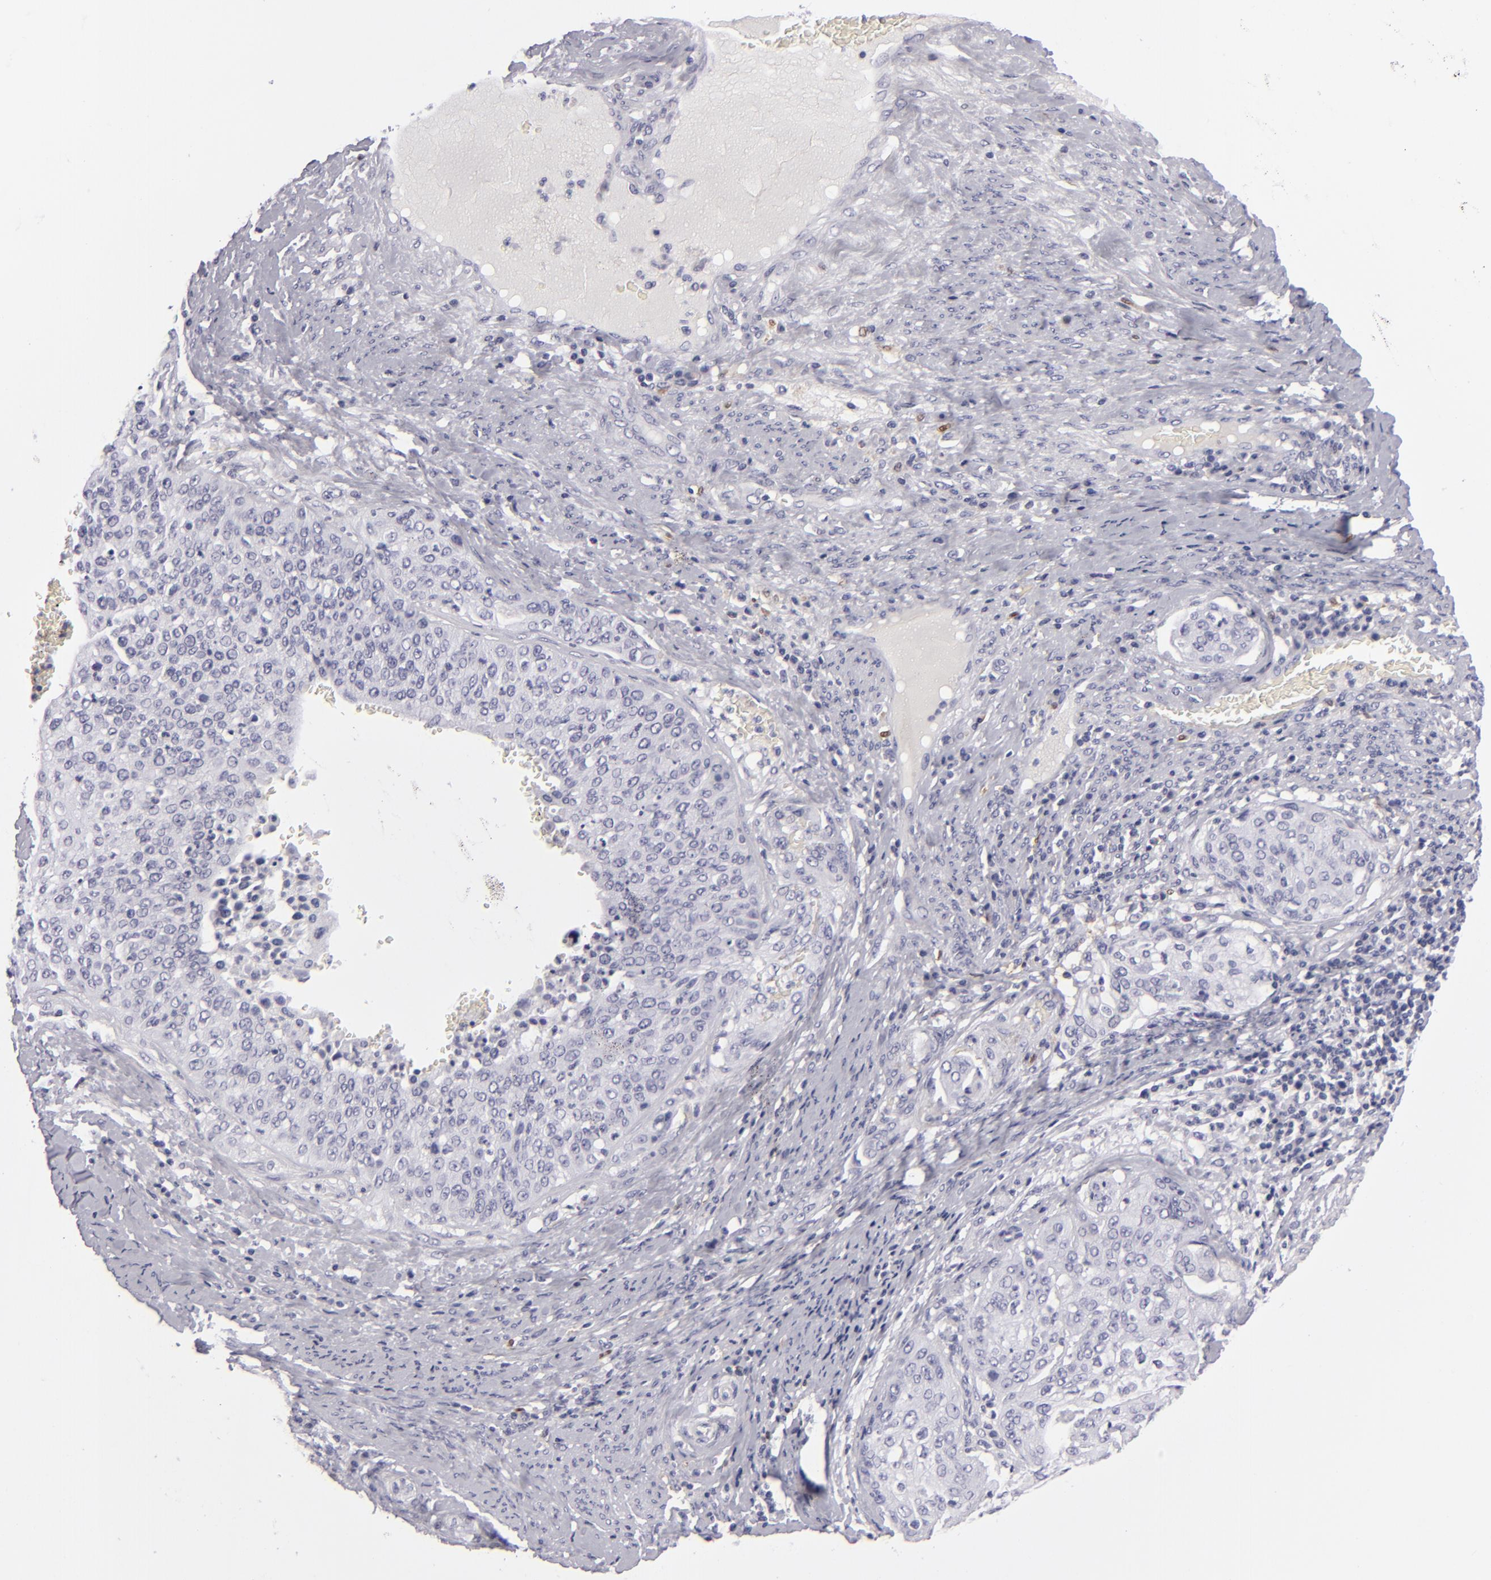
{"staining": {"intensity": "negative", "quantity": "none", "location": "none"}, "tissue": "cervical cancer", "cell_type": "Tumor cells", "image_type": "cancer", "snomed": [{"axis": "morphology", "description": "Squamous cell carcinoma, NOS"}, {"axis": "topography", "description": "Cervix"}], "caption": "This is an immunohistochemistry (IHC) histopathology image of cervical cancer. There is no staining in tumor cells.", "gene": "F13A1", "patient": {"sex": "female", "age": 41}}